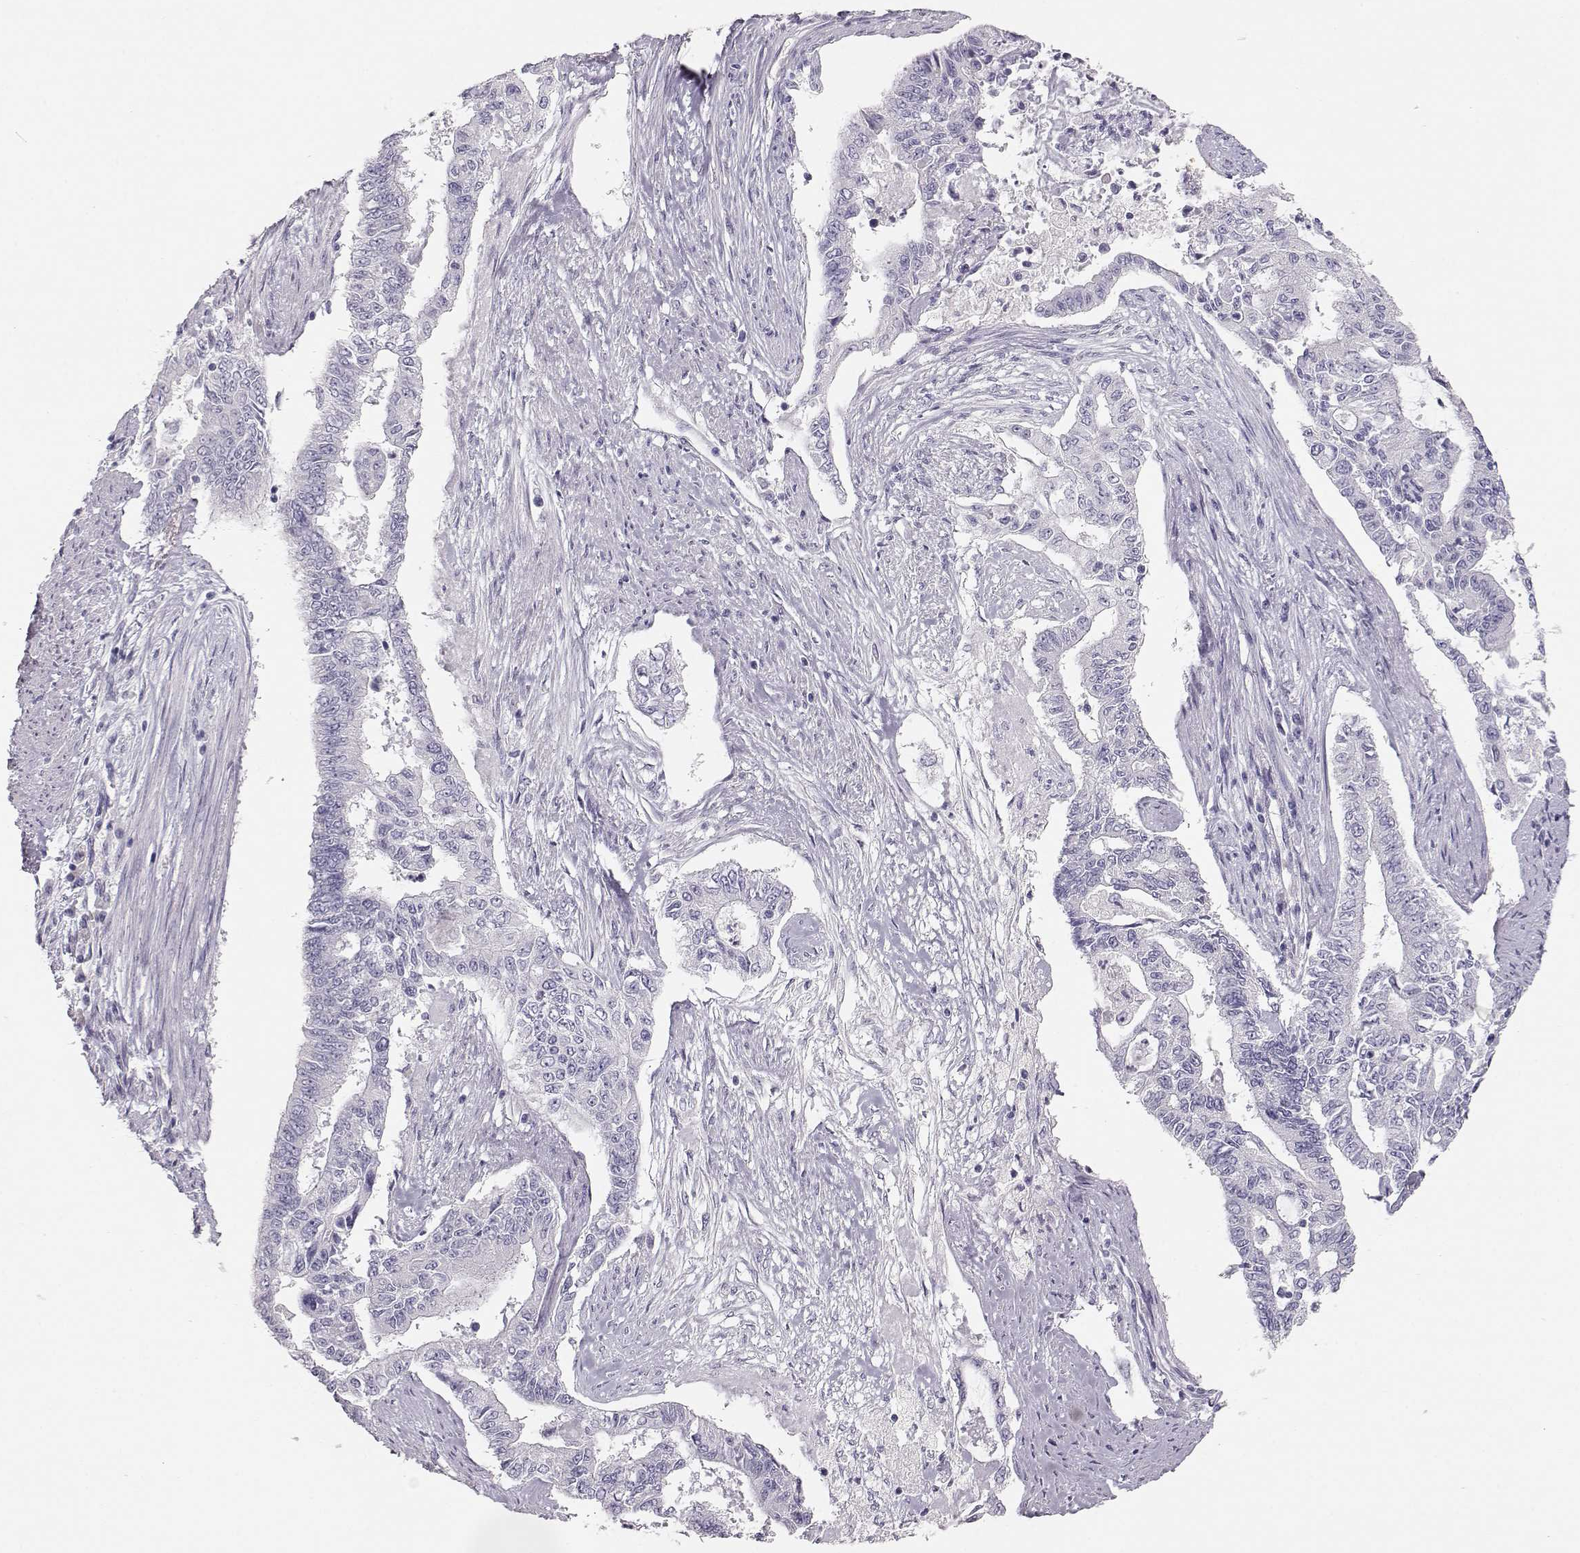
{"staining": {"intensity": "negative", "quantity": "none", "location": "none"}, "tissue": "endometrial cancer", "cell_type": "Tumor cells", "image_type": "cancer", "snomed": [{"axis": "morphology", "description": "Adenocarcinoma, NOS"}, {"axis": "topography", "description": "Uterus"}], "caption": "The photomicrograph exhibits no staining of tumor cells in endometrial cancer.", "gene": "LEPR", "patient": {"sex": "female", "age": 59}}